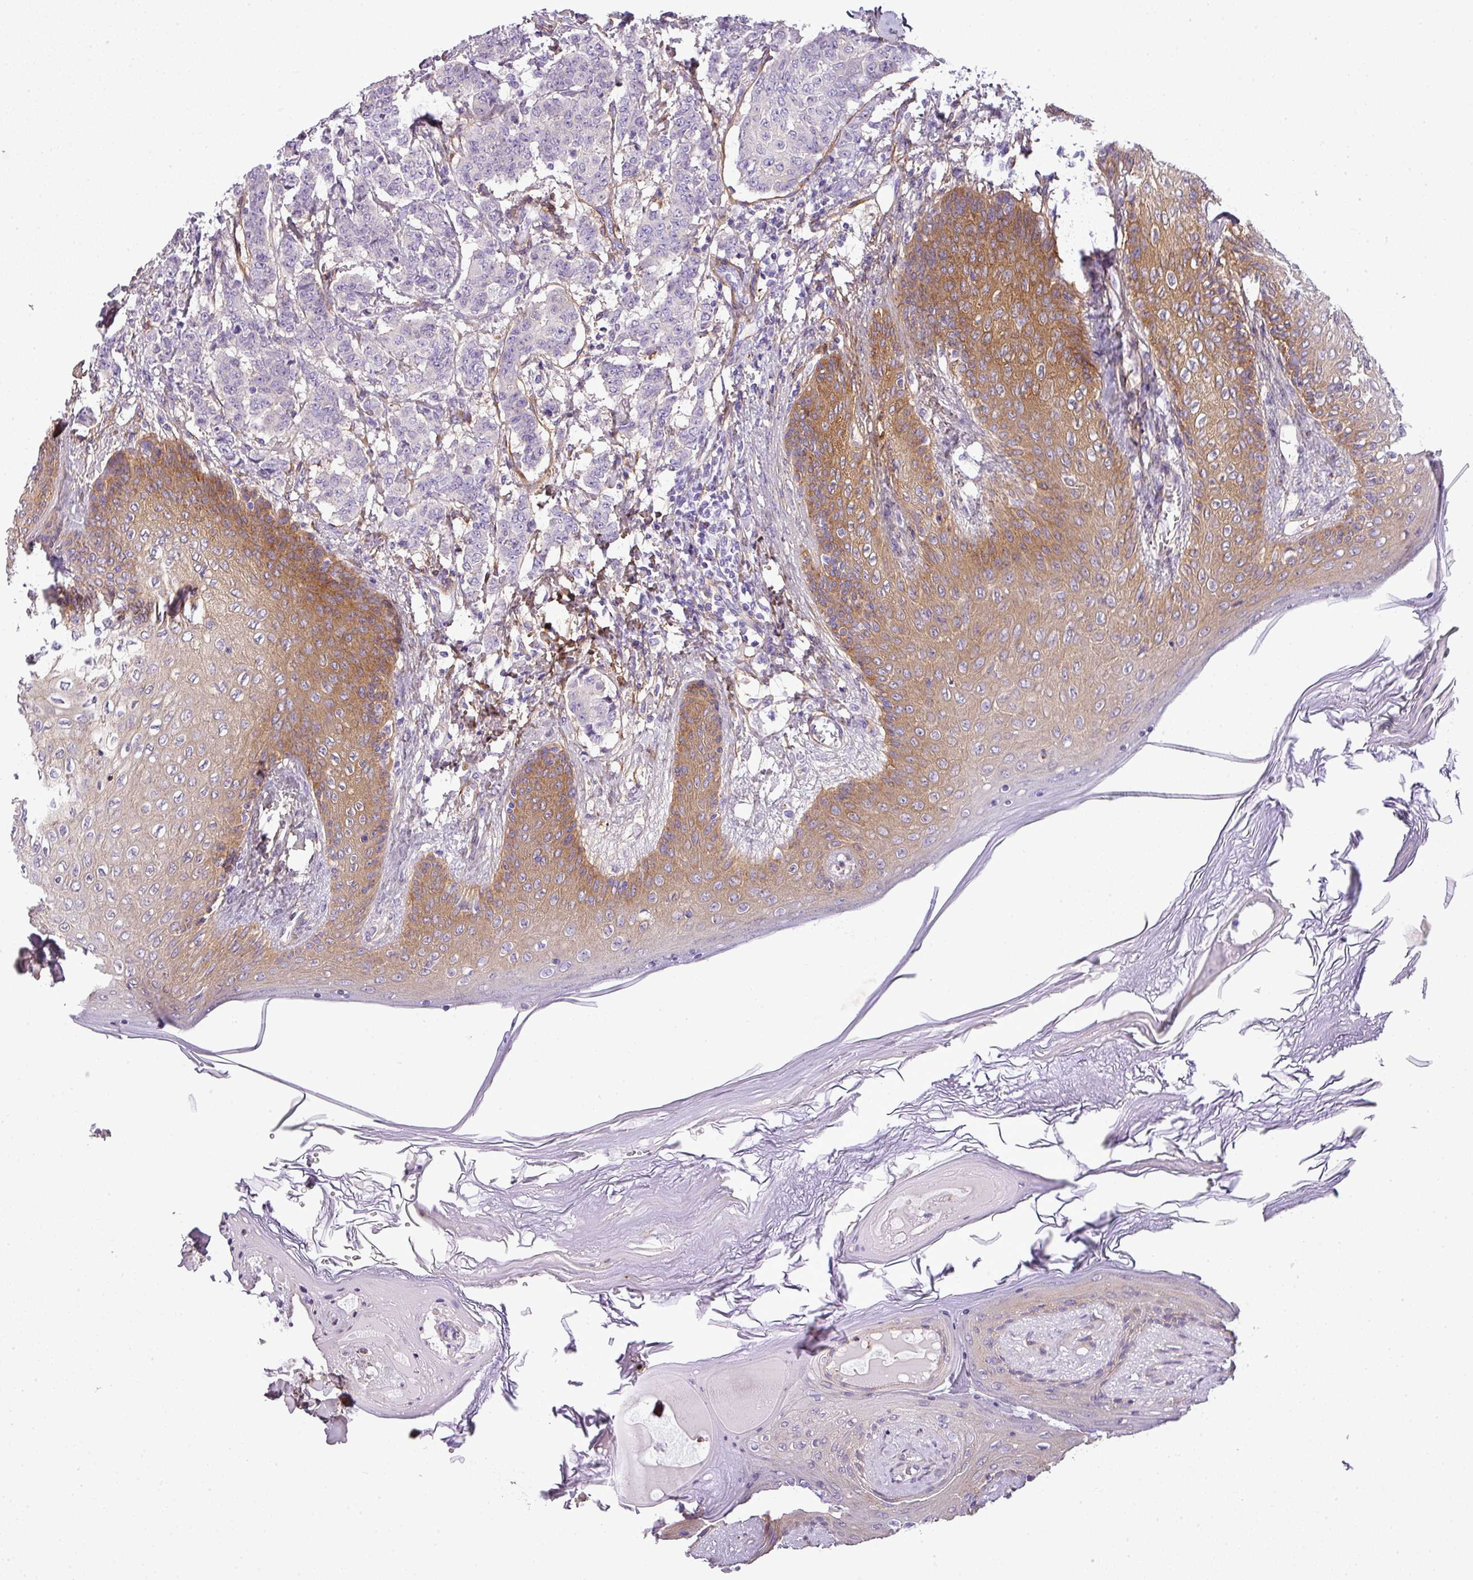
{"staining": {"intensity": "negative", "quantity": "none", "location": "none"}, "tissue": "breast cancer", "cell_type": "Tumor cells", "image_type": "cancer", "snomed": [{"axis": "morphology", "description": "Duct carcinoma"}, {"axis": "topography", "description": "Breast"}], "caption": "Human infiltrating ductal carcinoma (breast) stained for a protein using immunohistochemistry (IHC) exhibits no staining in tumor cells.", "gene": "PARD6G", "patient": {"sex": "female", "age": 40}}